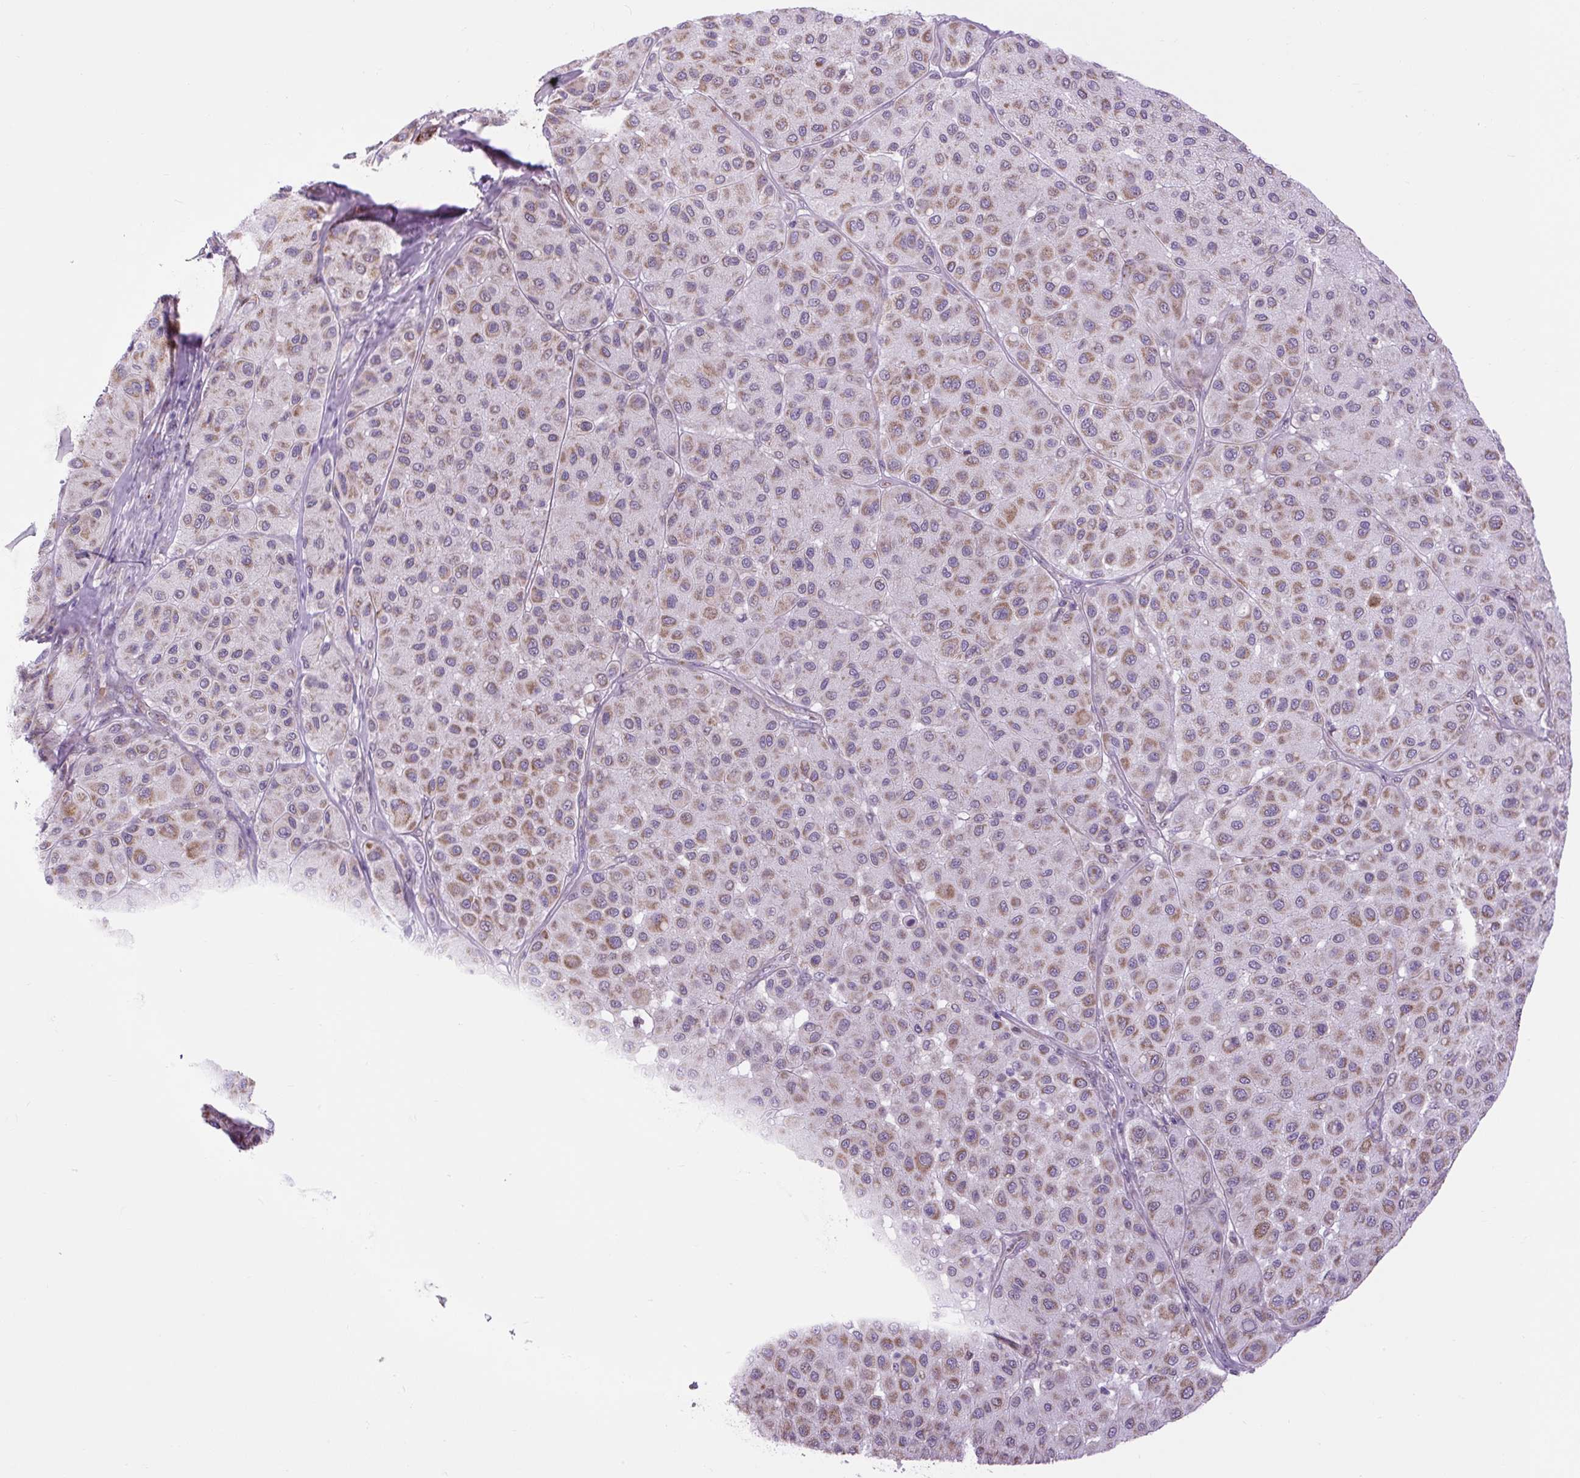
{"staining": {"intensity": "moderate", "quantity": ">75%", "location": "cytoplasmic/membranous"}, "tissue": "melanoma", "cell_type": "Tumor cells", "image_type": "cancer", "snomed": [{"axis": "morphology", "description": "Malignant melanoma, Metastatic site"}, {"axis": "topography", "description": "Smooth muscle"}], "caption": "DAB (3,3'-diaminobenzidine) immunohistochemical staining of human melanoma shows moderate cytoplasmic/membranous protein expression in approximately >75% of tumor cells.", "gene": "SCO2", "patient": {"sex": "male", "age": 41}}